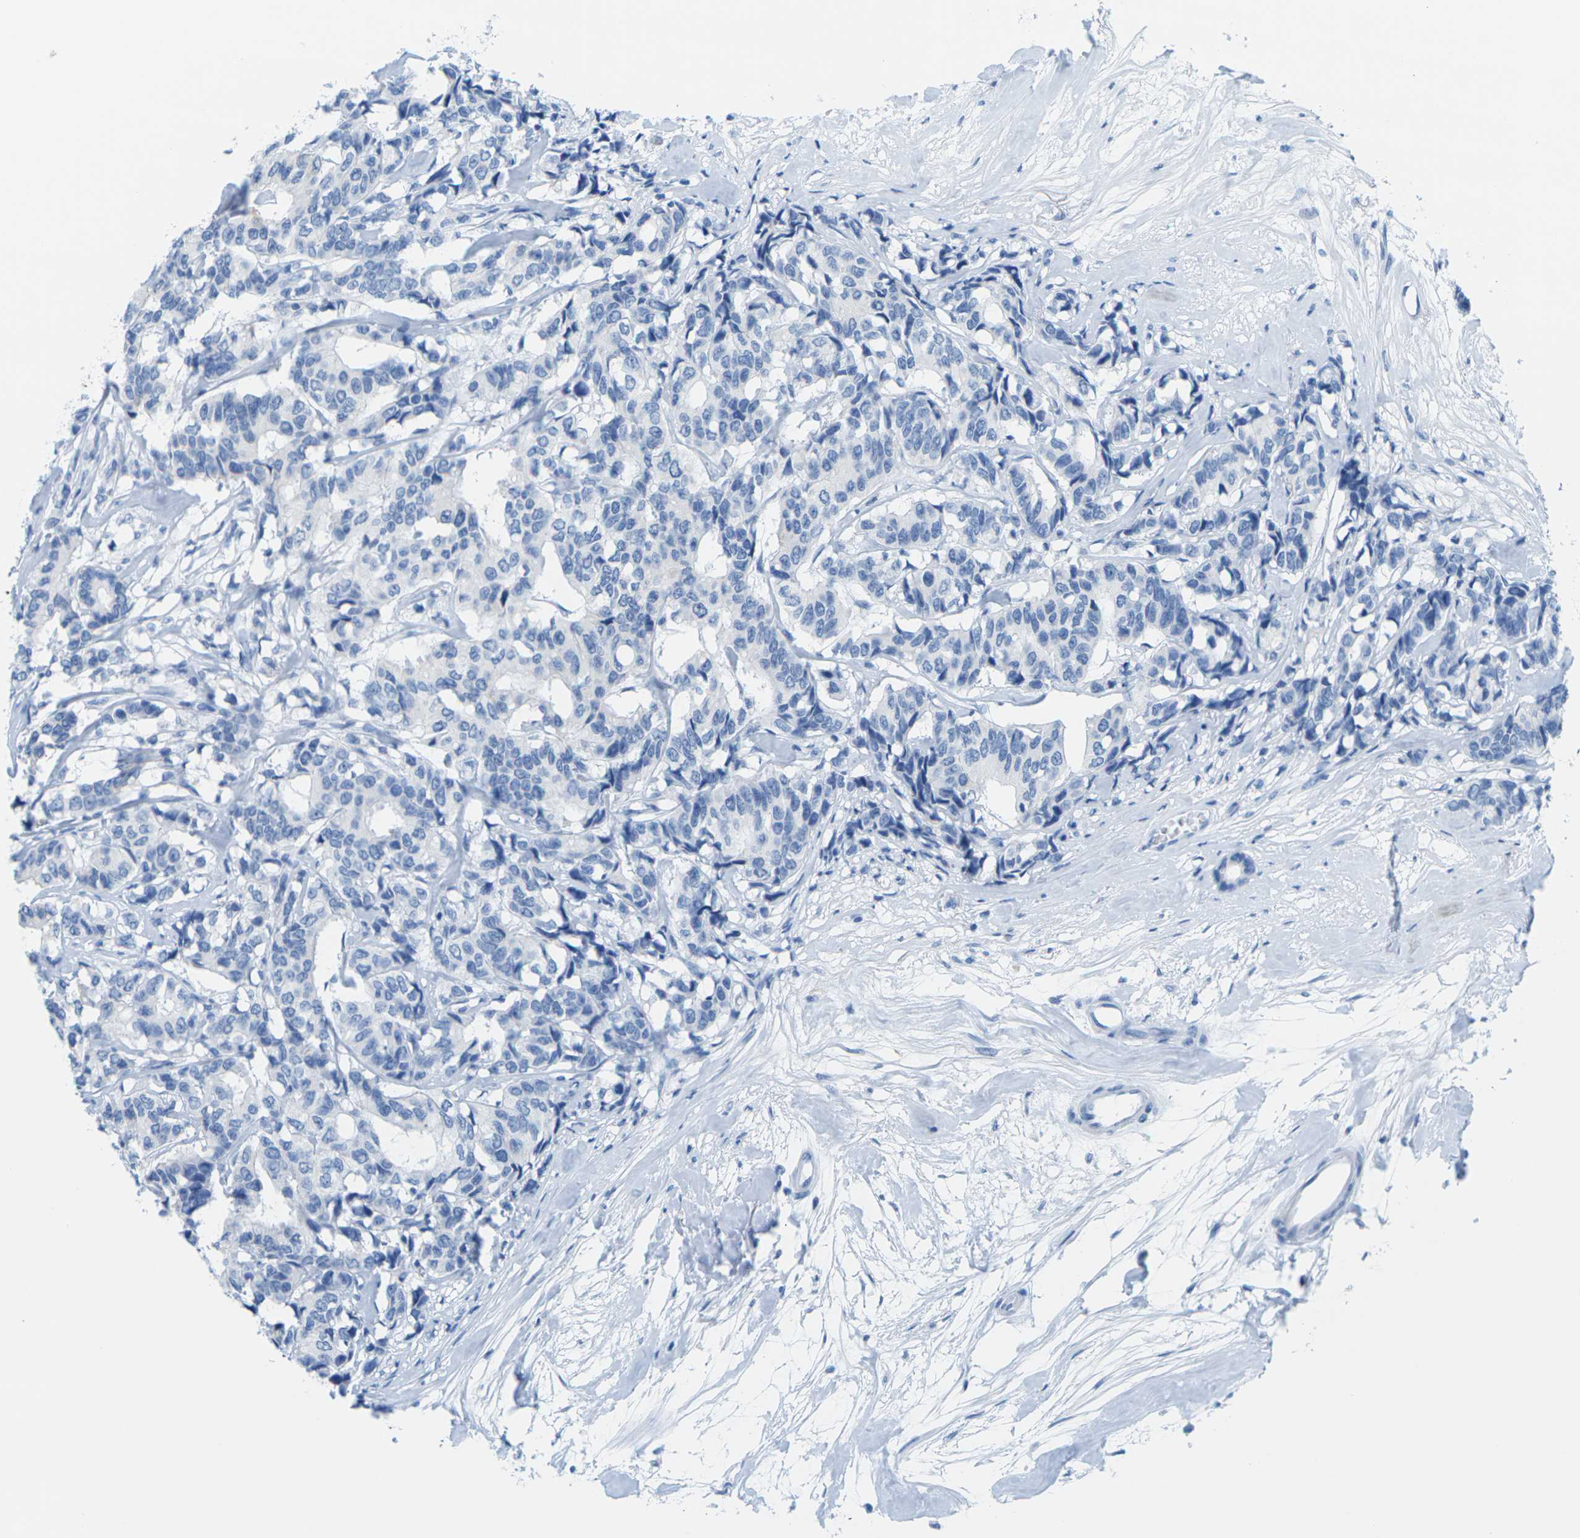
{"staining": {"intensity": "negative", "quantity": "none", "location": "none"}, "tissue": "breast cancer", "cell_type": "Tumor cells", "image_type": "cancer", "snomed": [{"axis": "morphology", "description": "Duct carcinoma"}, {"axis": "topography", "description": "Breast"}], "caption": "Human breast cancer (infiltrating ductal carcinoma) stained for a protein using immunohistochemistry (IHC) shows no expression in tumor cells.", "gene": "SLC12A1", "patient": {"sex": "female", "age": 87}}